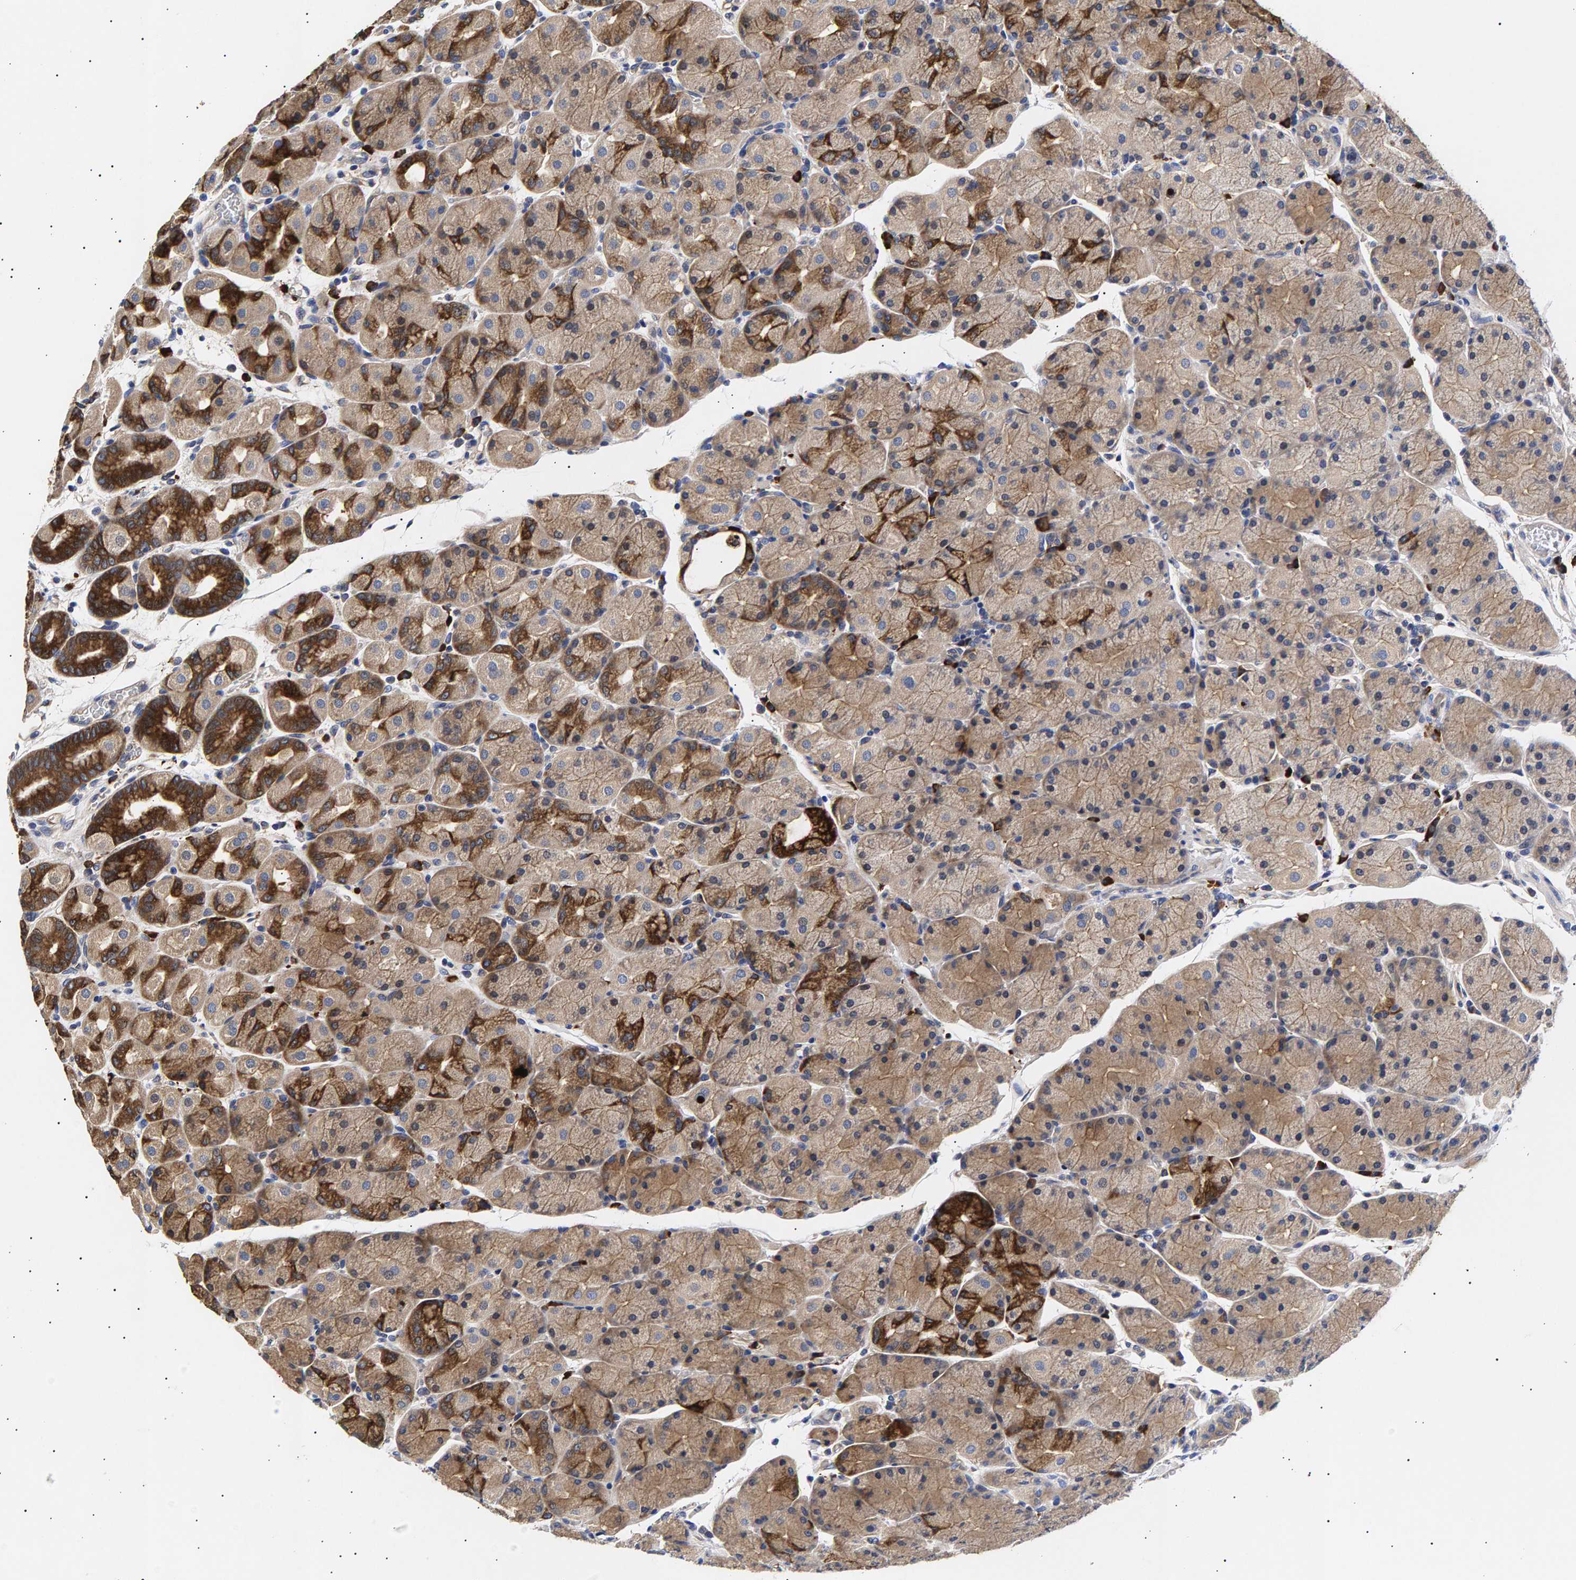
{"staining": {"intensity": "moderate", "quantity": ">75%", "location": "cytoplasmic/membranous"}, "tissue": "stomach", "cell_type": "Glandular cells", "image_type": "normal", "snomed": [{"axis": "morphology", "description": "Normal tissue, NOS"}, {"axis": "morphology", "description": "Carcinoid, malignant, NOS"}, {"axis": "topography", "description": "Stomach, upper"}], "caption": "About >75% of glandular cells in benign human stomach demonstrate moderate cytoplasmic/membranous protein positivity as visualized by brown immunohistochemical staining.", "gene": "ANKRD40", "patient": {"sex": "male", "age": 39}}